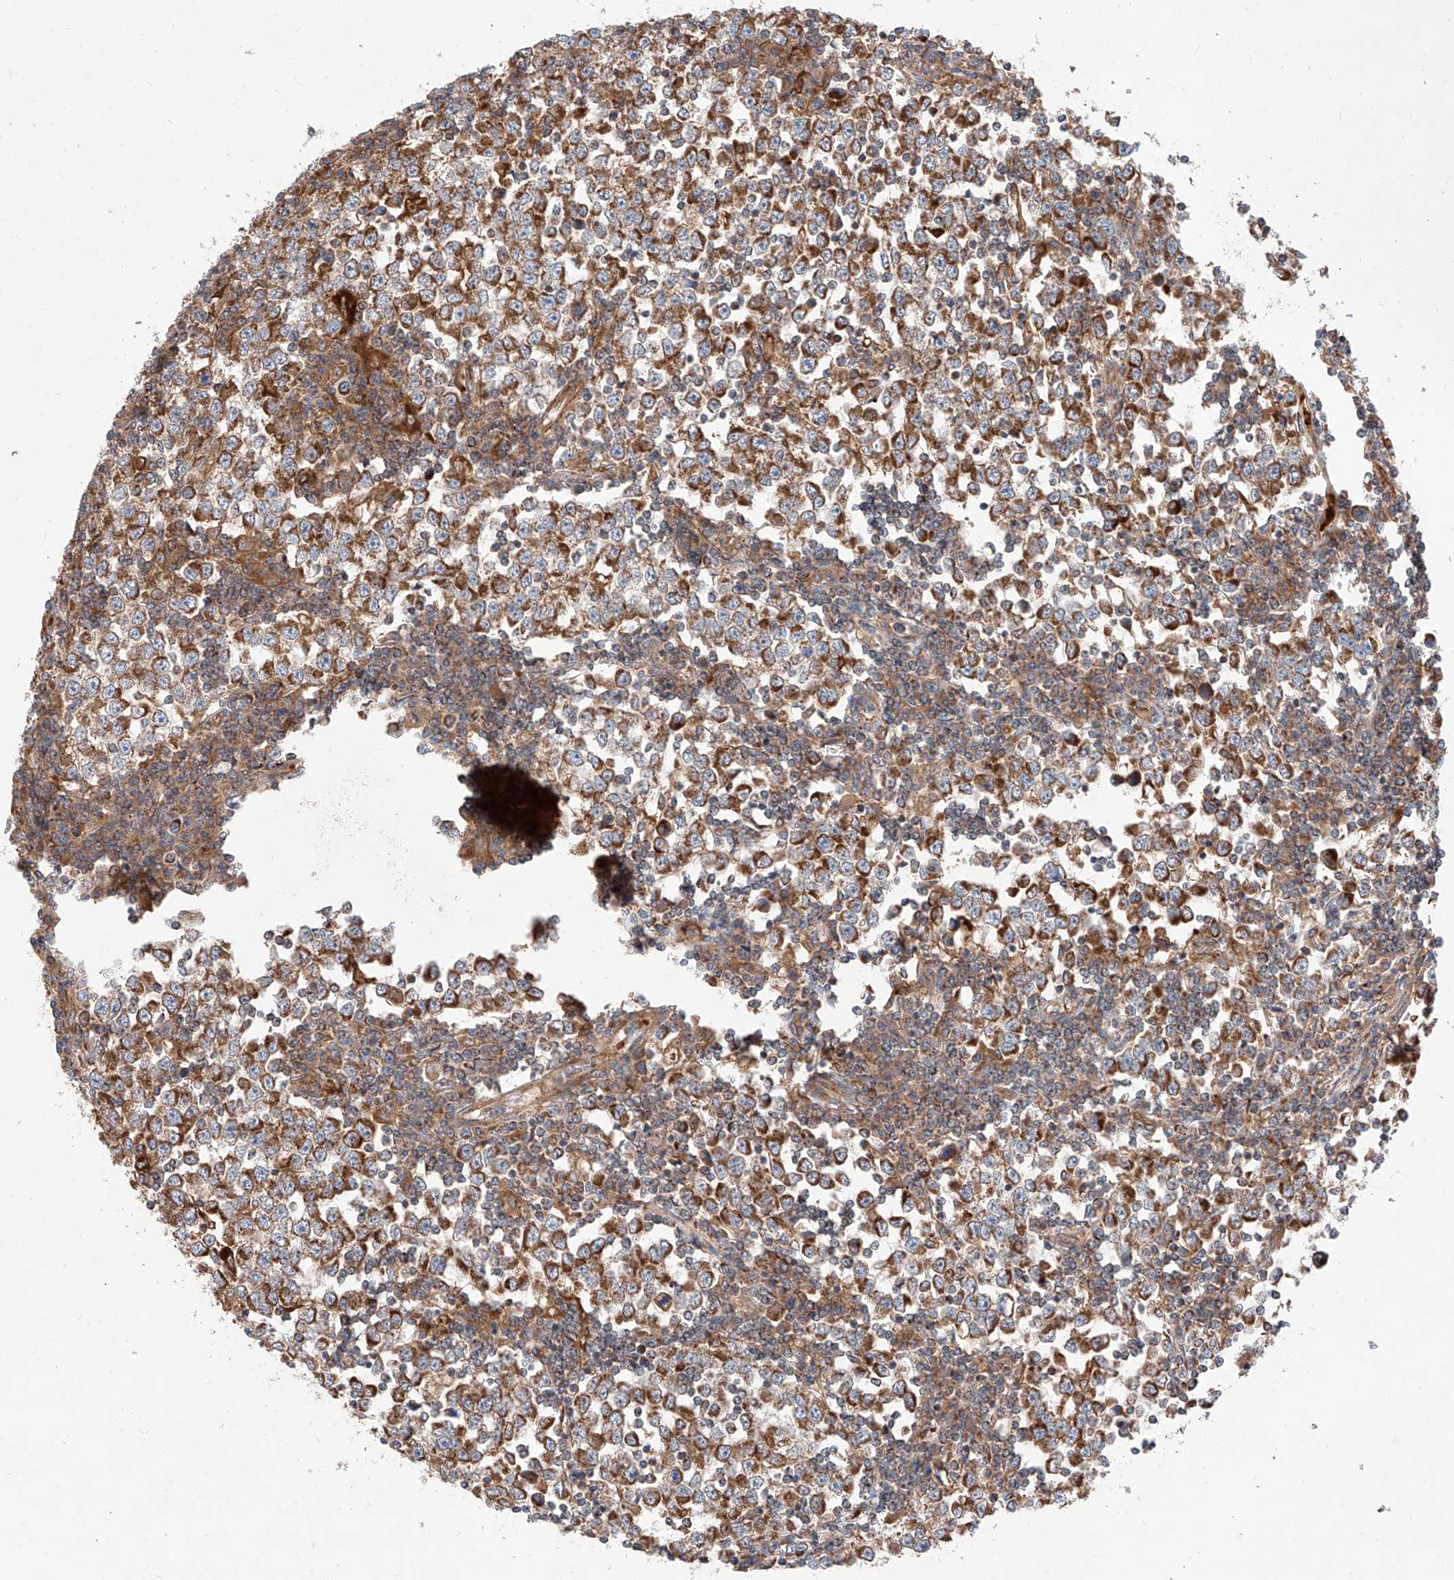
{"staining": {"intensity": "strong", "quantity": "25%-75%", "location": "cytoplasmic/membranous"}, "tissue": "testis cancer", "cell_type": "Tumor cells", "image_type": "cancer", "snomed": [{"axis": "morphology", "description": "Seminoma, NOS"}, {"axis": "topography", "description": "Testis"}], "caption": "The histopathology image demonstrates staining of testis cancer, revealing strong cytoplasmic/membranous protein staining (brown color) within tumor cells.", "gene": "NR1D1", "patient": {"sex": "male", "age": 65}}